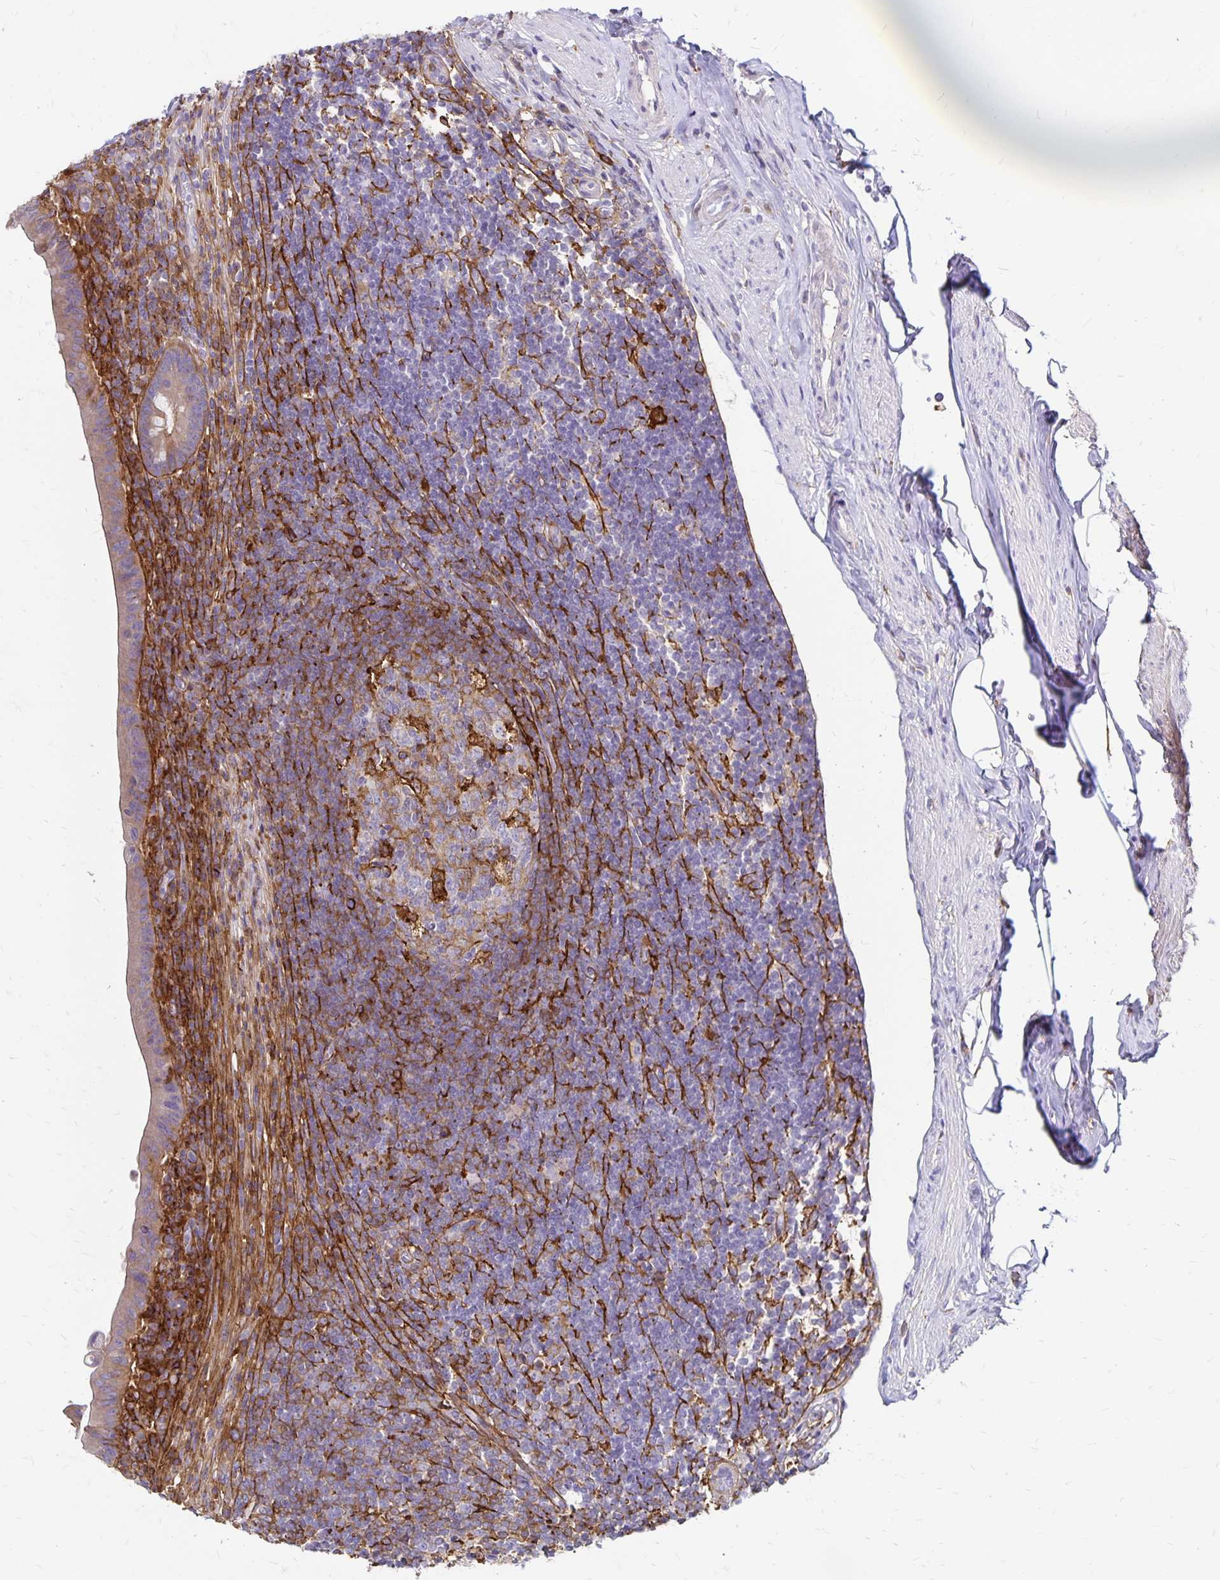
{"staining": {"intensity": "weak", "quantity": ">75%", "location": "cytoplasmic/membranous"}, "tissue": "appendix", "cell_type": "Glandular cells", "image_type": "normal", "snomed": [{"axis": "morphology", "description": "Normal tissue, NOS"}, {"axis": "topography", "description": "Appendix"}], "caption": "Protein expression analysis of benign human appendix reveals weak cytoplasmic/membranous positivity in approximately >75% of glandular cells. Nuclei are stained in blue.", "gene": "TNS3", "patient": {"sex": "female", "age": 56}}